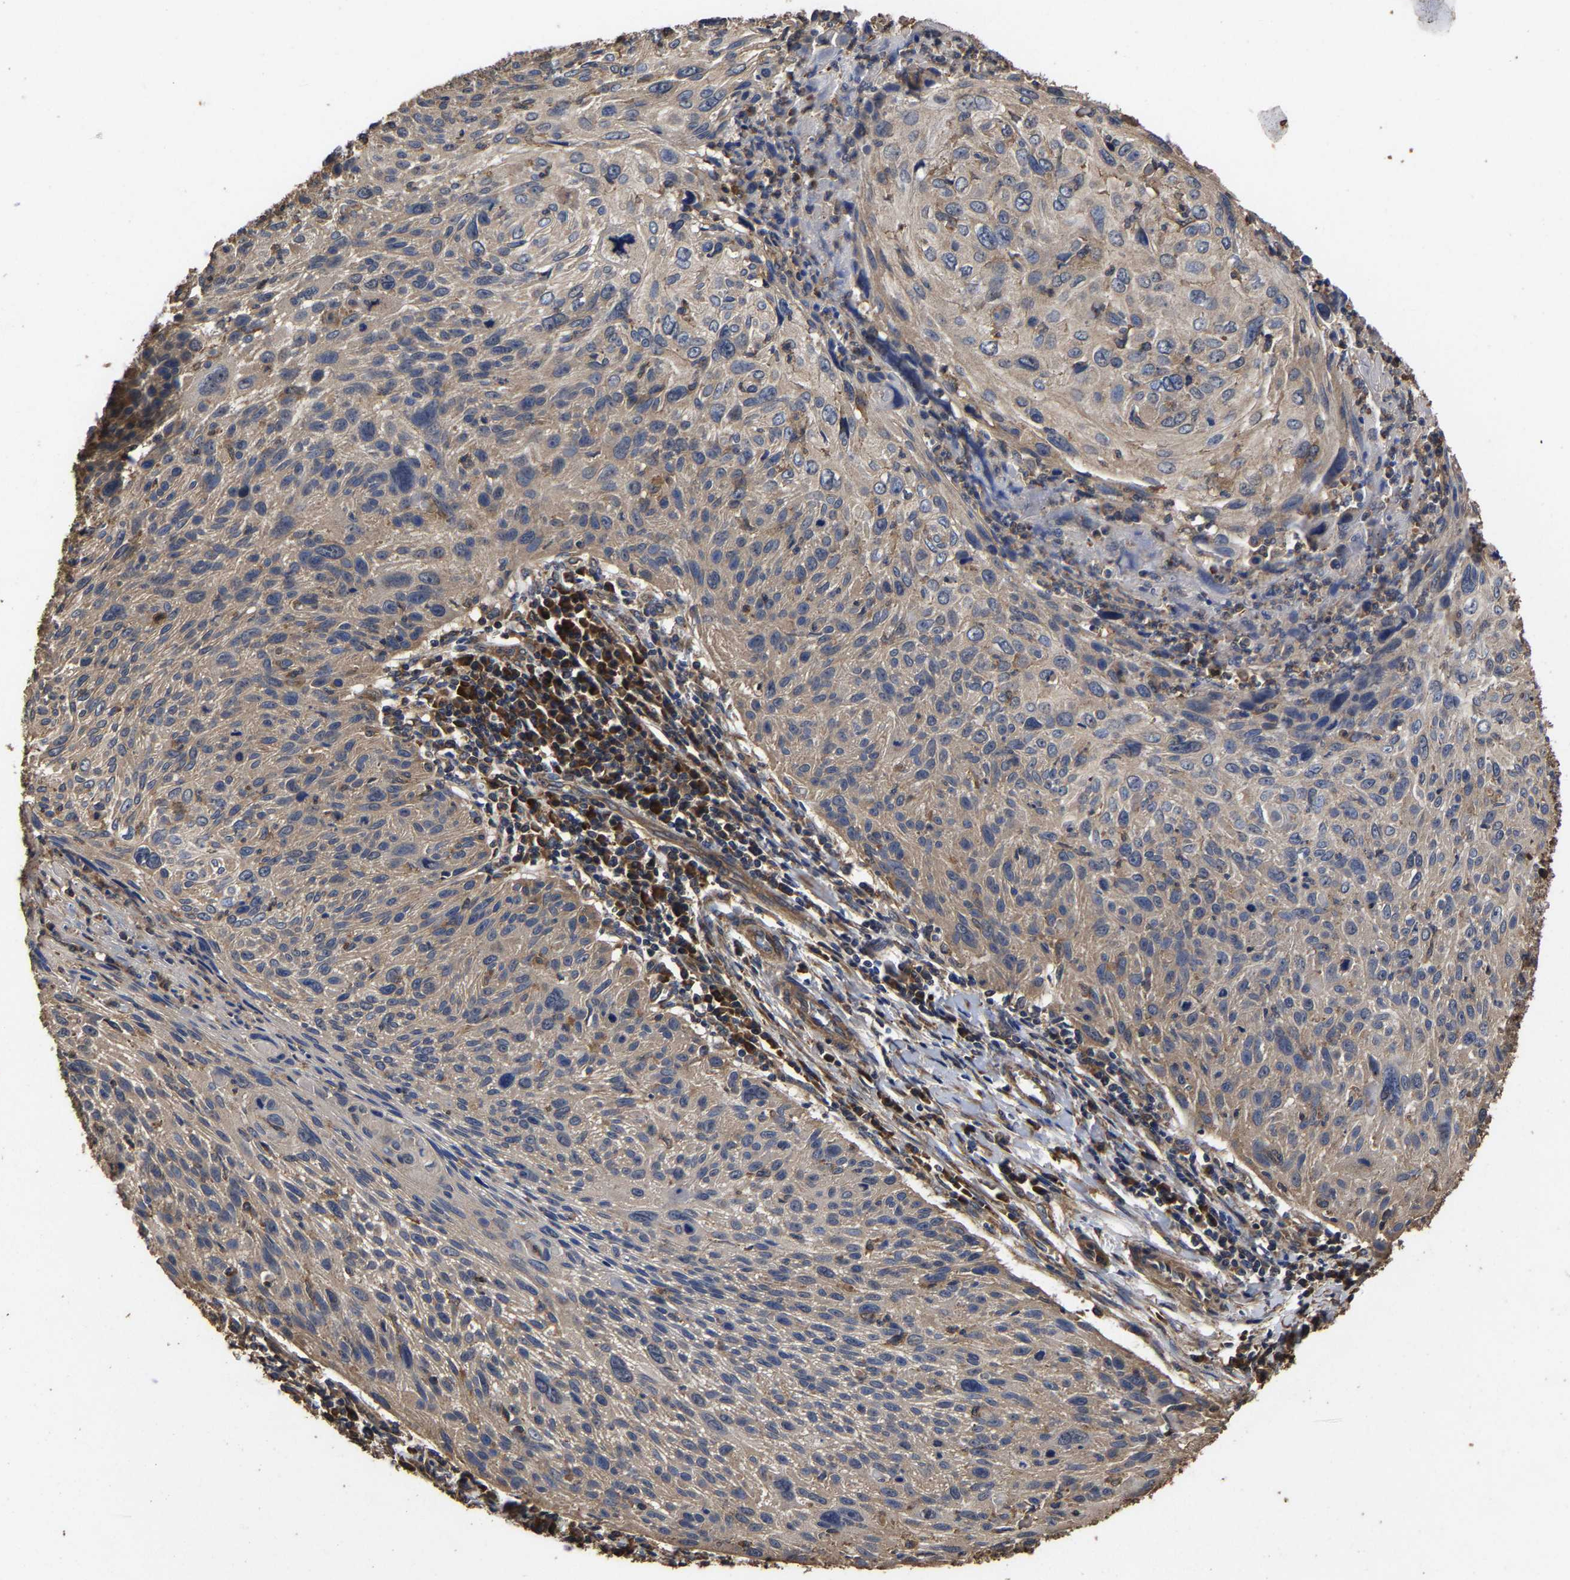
{"staining": {"intensity": "weak", "quantity": "25%-75%", "location": "cytoplasmic/membranous"}, "tissue": "cervical cancer", "cell_type": "Tumor cells", "image_type": "cancer", "snomed": [{"axis": "morphology", "description": "Squamous cell carcinoma, NOS"}, {"axis": "topography", "description": "Cervix"}], "caption": "Cervical squamous cell carcinoma stained with DAB (3,3'-diaminobenzidine) immunohistochemistry exhibits low levels of weak cytoplasmic/membranous positivity in approximately 25%-75% of tumor cells.", "gene": "ITCH", "patient": {"sex": "female", "age": 51}}